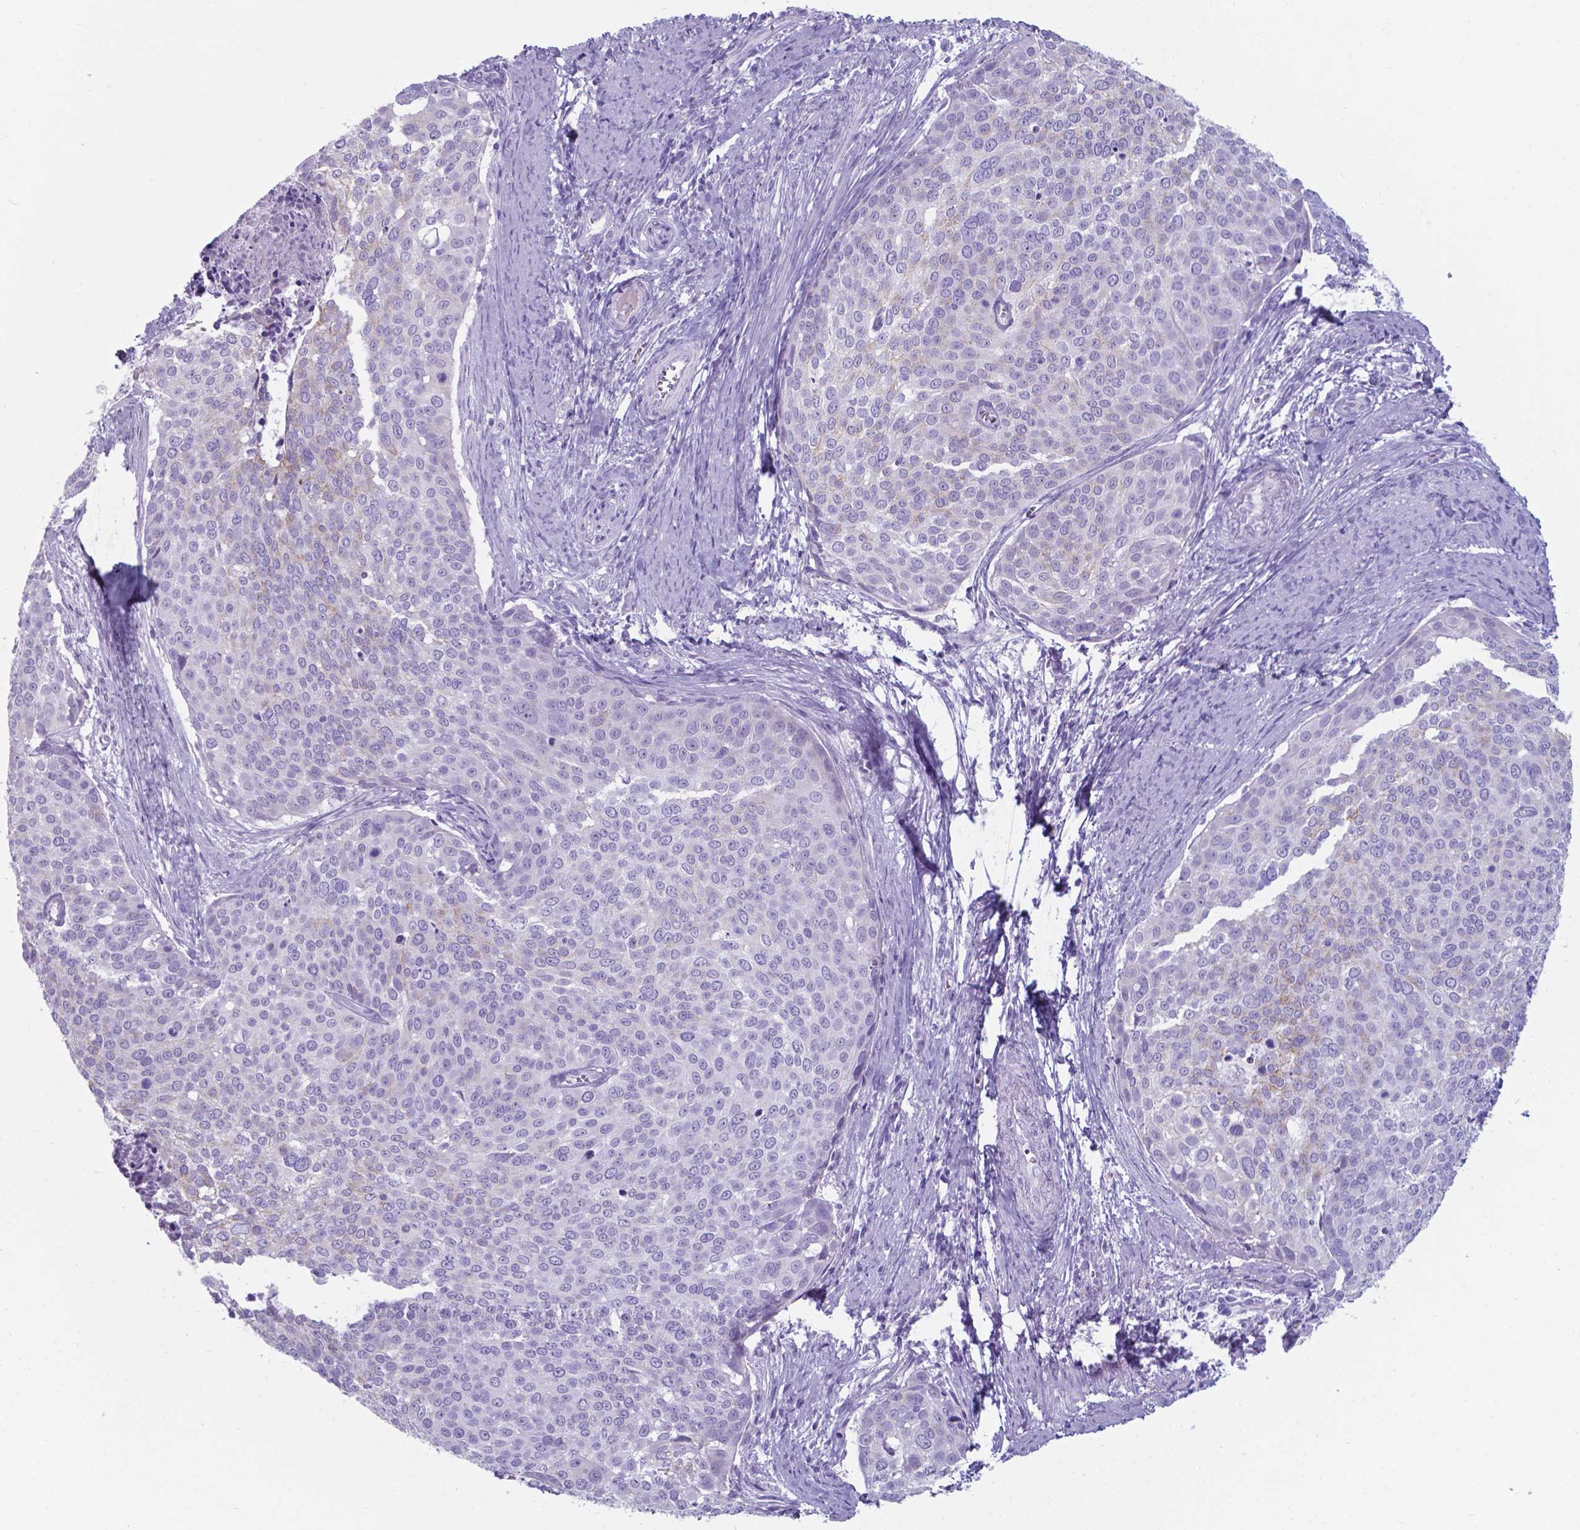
{"staining": {"intensity": "weak", "quantity": "<25%", "location": "cytoplasmic/membranous"}, "tissue": "cervical cancer", "cell_type": "Tumor cells", "image_type": "cancer", "snomed": [{"axis": "morphology", "description": "Squamous cell carcinoma, NOS"}, {"axis": "topography", "description": "Cervix"}], "caption": "Immunohistochemistry photomicrograph of human cervical cancer (squamous cell carcinoma) stained for a protein (brown), which reveals no expression in tumor cells. (DAB immunohistochemistry, high magnification).", "gene": "AP5B1", "patient": {"sex": "female", "age": 39}}